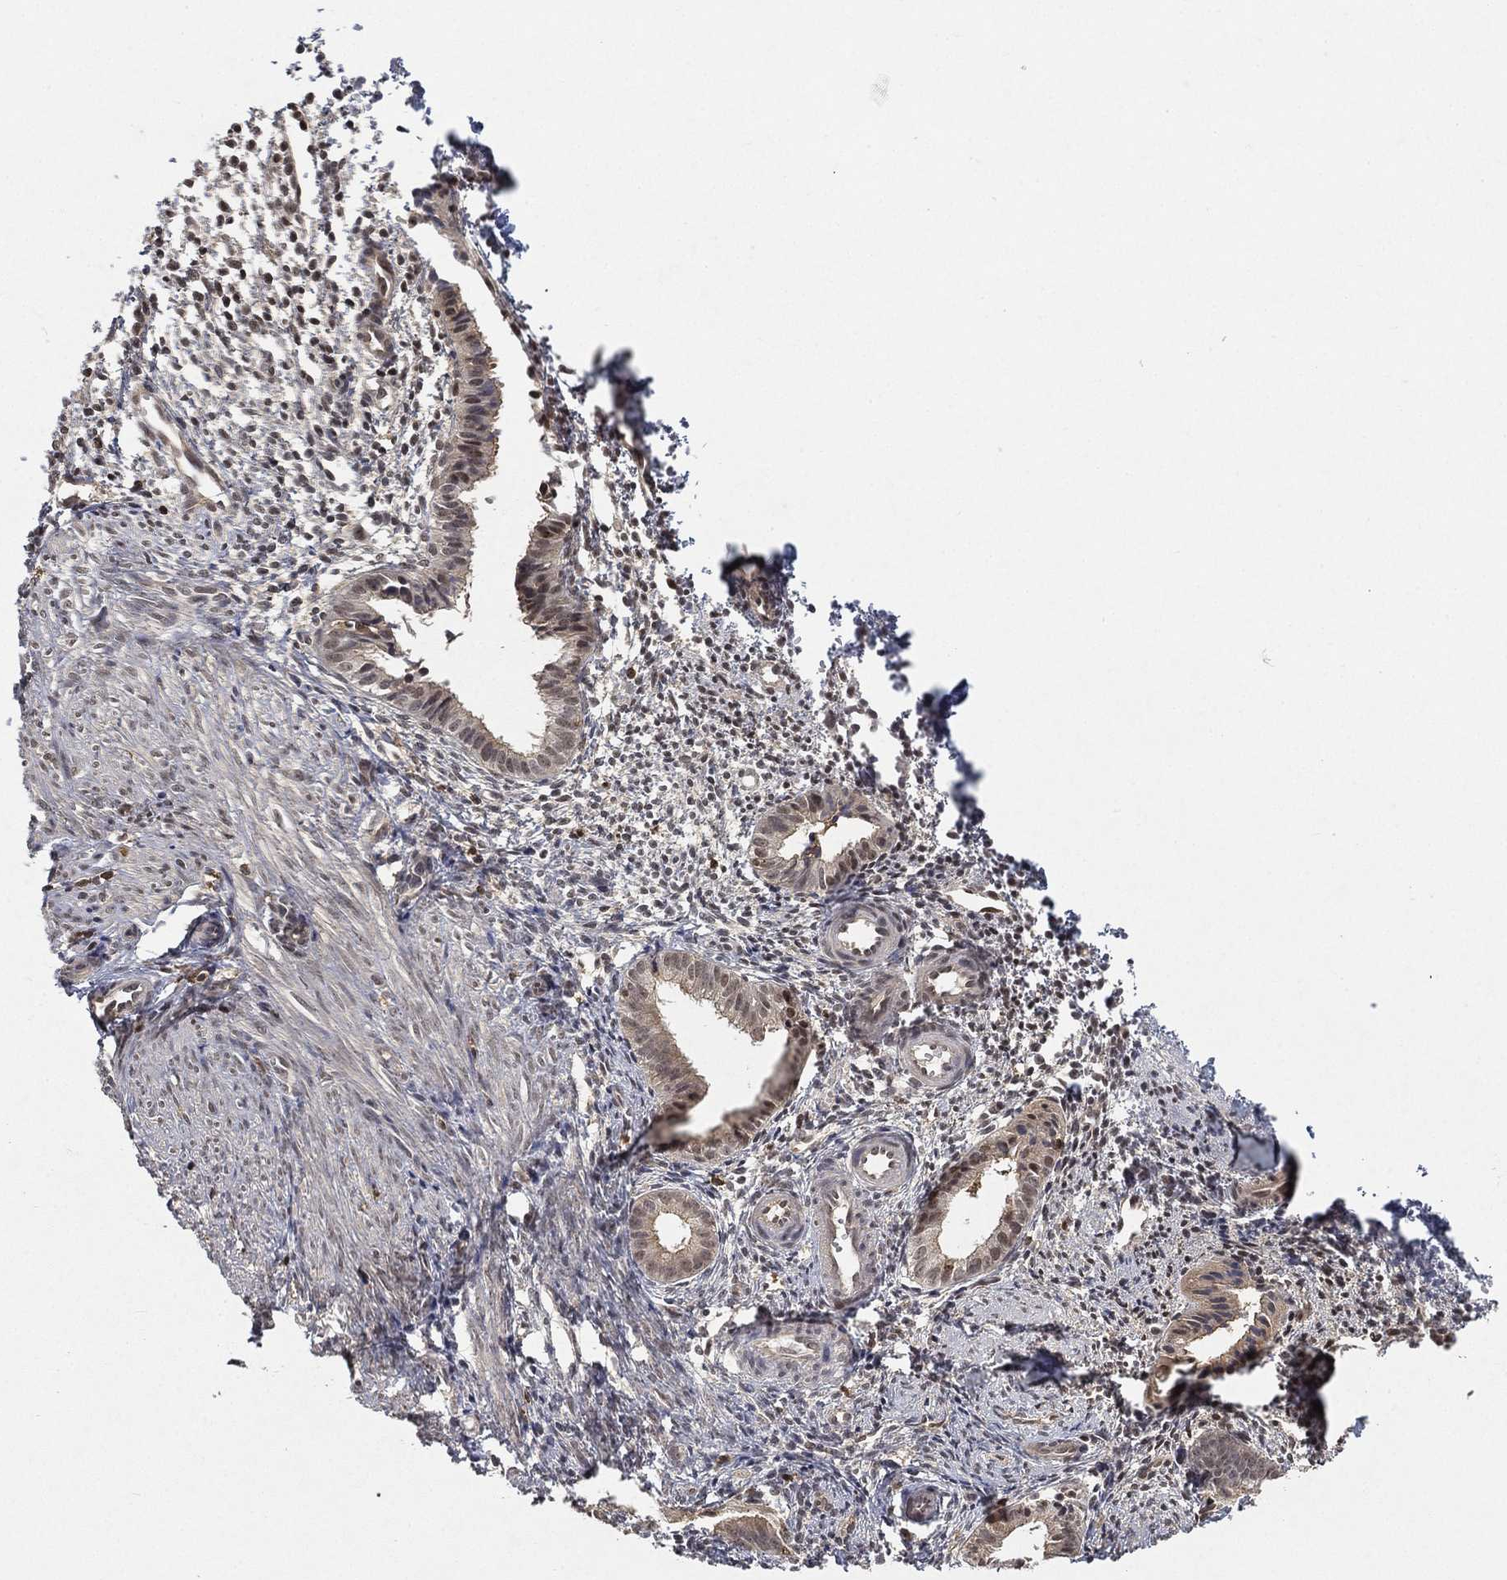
{"staining": {"intensity": "negative", "quantity": "none", "location": "none"}, "tissue": "endometrium", "cell_type": "Cells in endometrial stroma", "image_type": "normal", "snomed": [{"axis": "morphology", "description": "Normal tissue, NOS"}, {"axis": "topography", "description": "Endometrium"}], "caption": "Unremarkable endometrium was stained to show a protein in brown. There is no significant expression in cells in endometrial stroma. (Stains: DAB (3,3'-diaminobenzidine) IHC with hematoxylin counter stain, Microscopy: brightfield microscopy at high magnification).", "gene": "WDR26", "patient": {"sex": "female", "age": 47}}